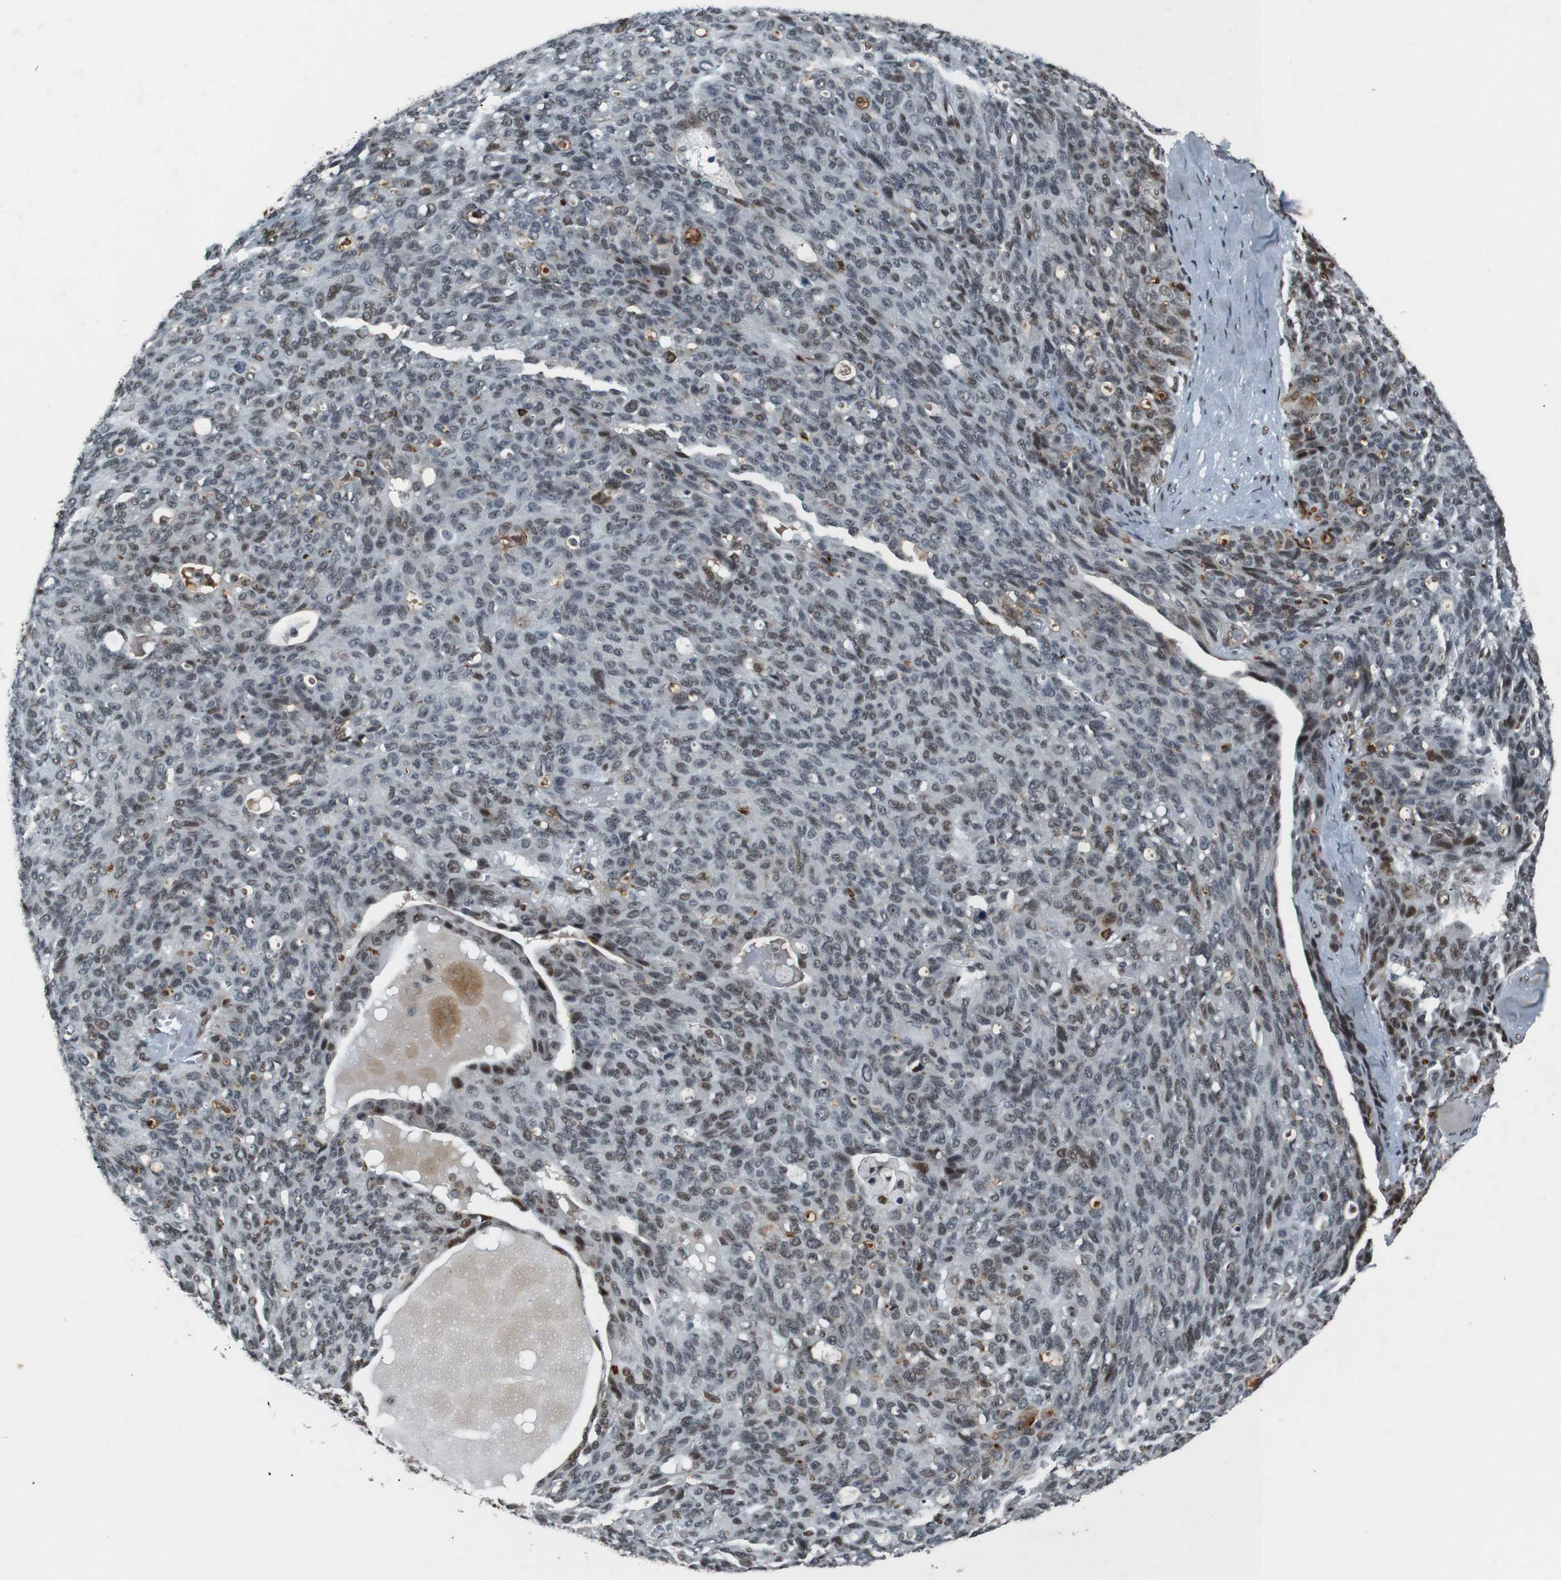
{"staining": {"intensity": "strong", "quantity": "<25%", "location": "nuclear"}, "tissue": "ovarian cancer", "cell_type": "Tumor cells", "image_type": "cancer", "snomed": [{"axis": "morphology", "description": "Carcinoma, endometroid"}, {"axis": "topography", "description": "Ovary"}], "caption": "Brown immunohistochemical staining in ovarian endometroid carcinoma shows strong nuclear staining in approximately <25% of tumor cells. The staining was performed using DAB (3,3'-diaminobenzidine) to visualize the protein expression in brown, while the nuclei were stained in blue with hematoxylin (Magnification: 20x).", "gene": "HEXIM1", "patient": {"sex": "female", "age": 60}}